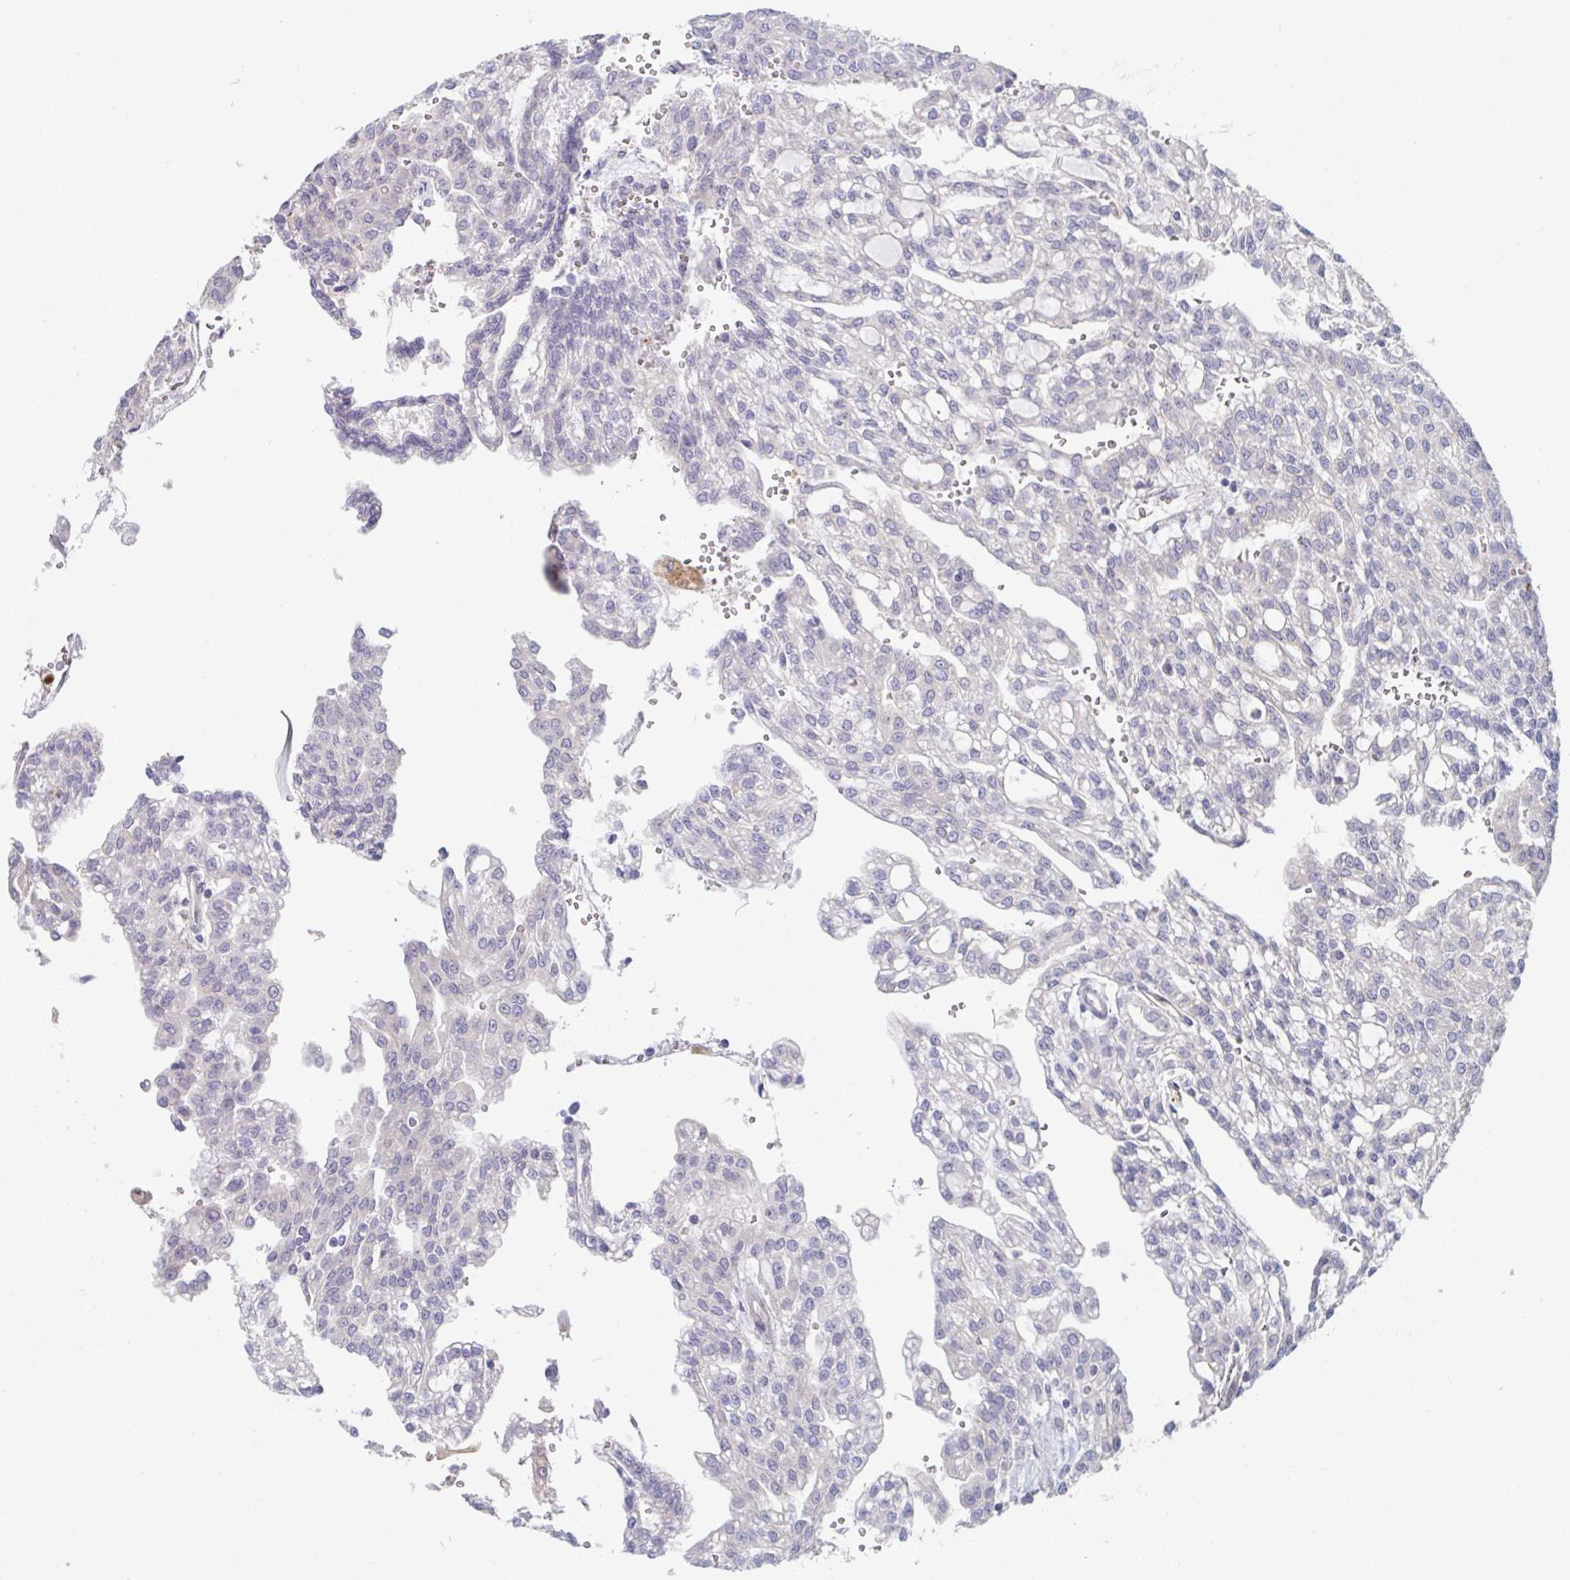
{"staining": {"intensity": "negative", "quantity": "none", "location": "none"}, "tissue": "renal cancer", "cell_type": "Tumor cells", "image_type": "cancer", "snomed": [{"axis": "morphology", "description": "Adenocarcinoma, NOS"}, {"axis": "topography", "description": "Kidney"}], "caption": "Tumor cells are negative for protein expression in human adenocarcinoma (renal).", "gene": "PTPRD", "patient": {"sex": "male", "age": 63}}